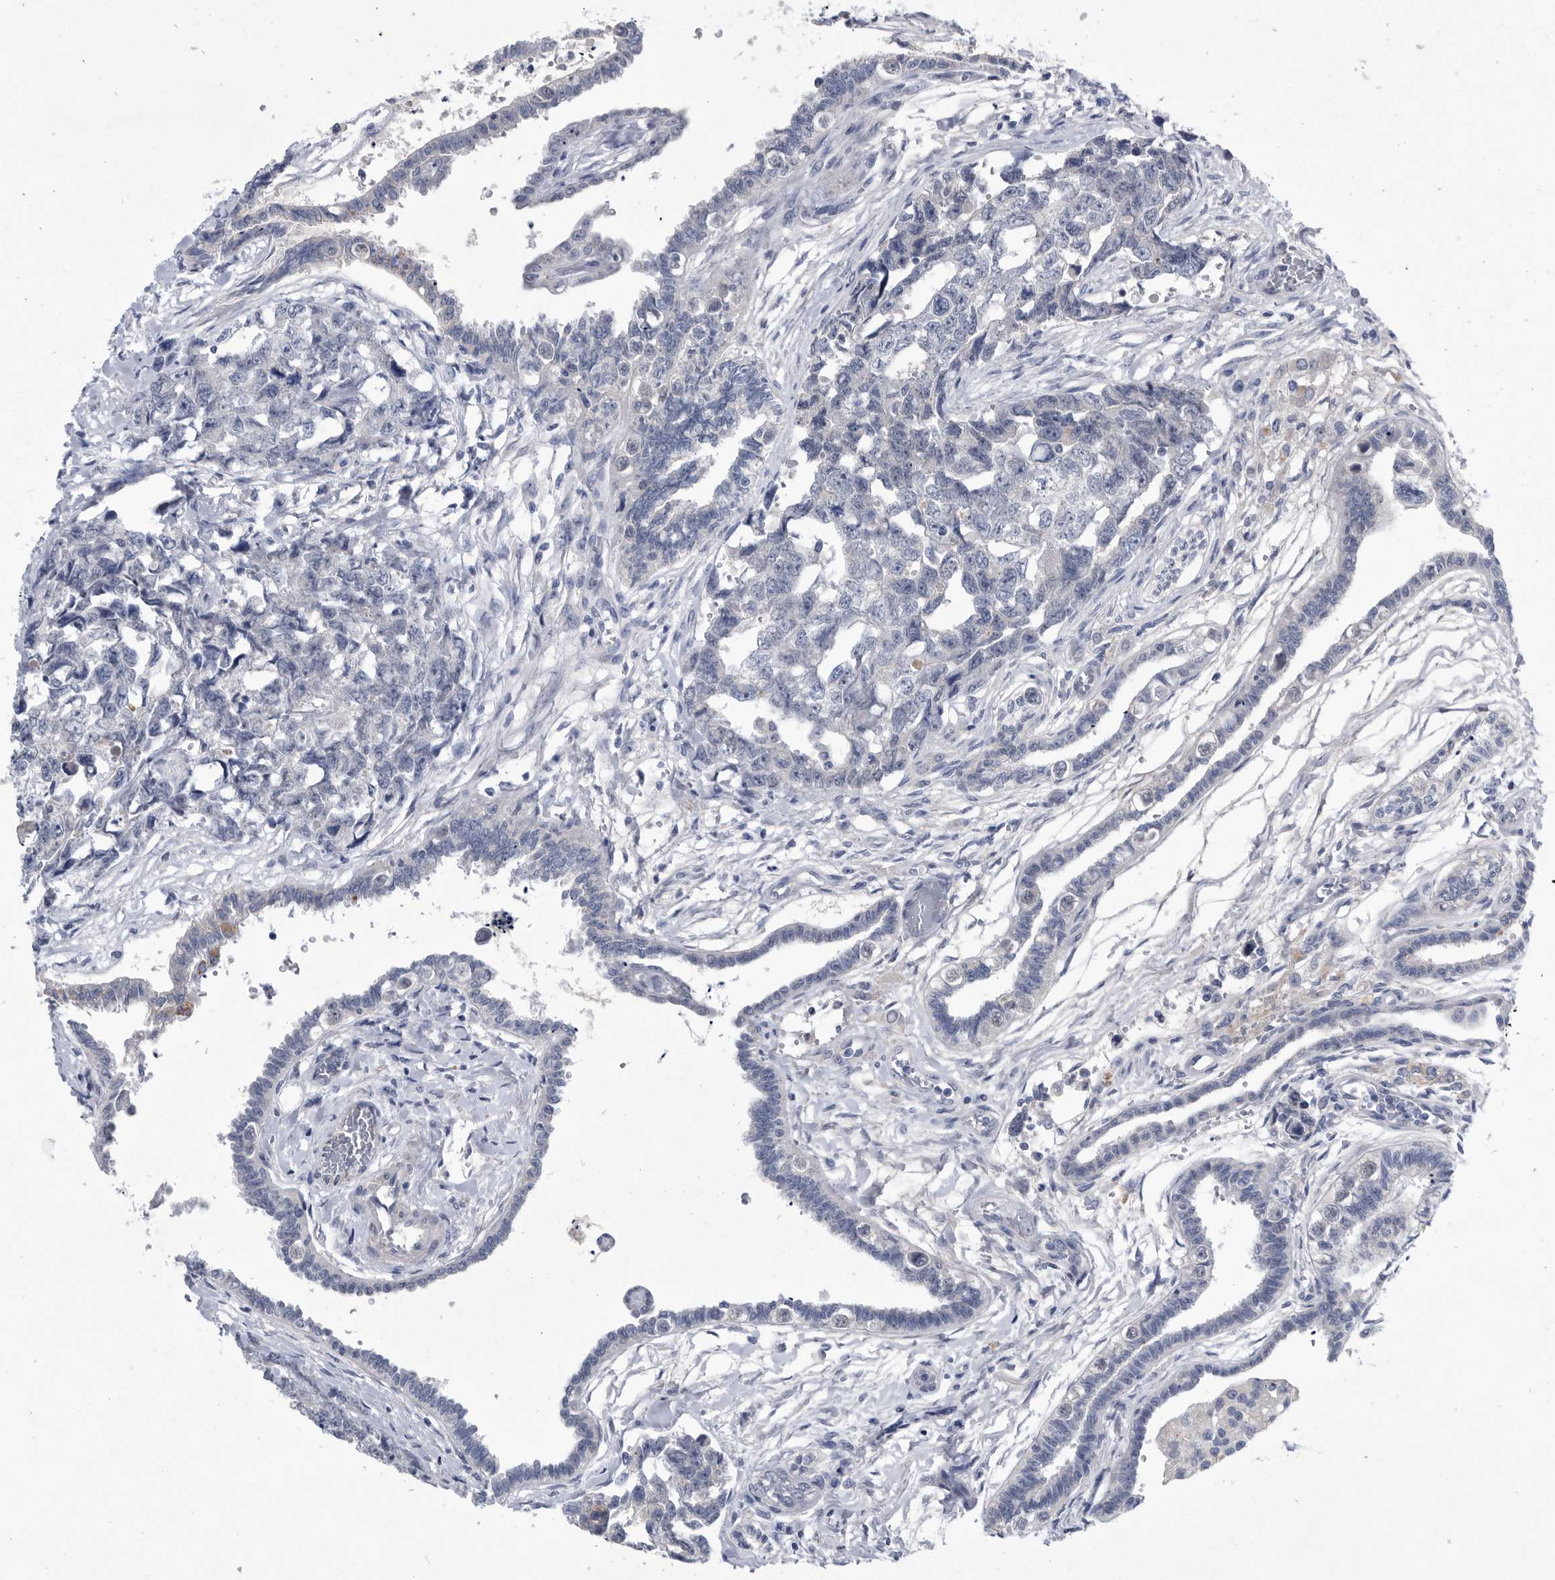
{"staining": {"intensity": "negative", "quantity": "none", "location": "none"}, "tissue": "testis cancer", "cell_type": "Tumor cells", "image_type": "cancer", "snomed": [{"axis": "morphology", "description": "Carcinoma, Embryonal, NOS"}, {"axis": "topography", "description": "Testis"}], "caption": "Image shows no significant protein staining in tumor cells of testis embryonal carcinoma. (Brightfield microscopy of DAB (3,3'-diaminobenzidine) immunohistochemistry at high magnification).", "gene": "BTBD6", "patient": {"sex": "male", "age": 31}}